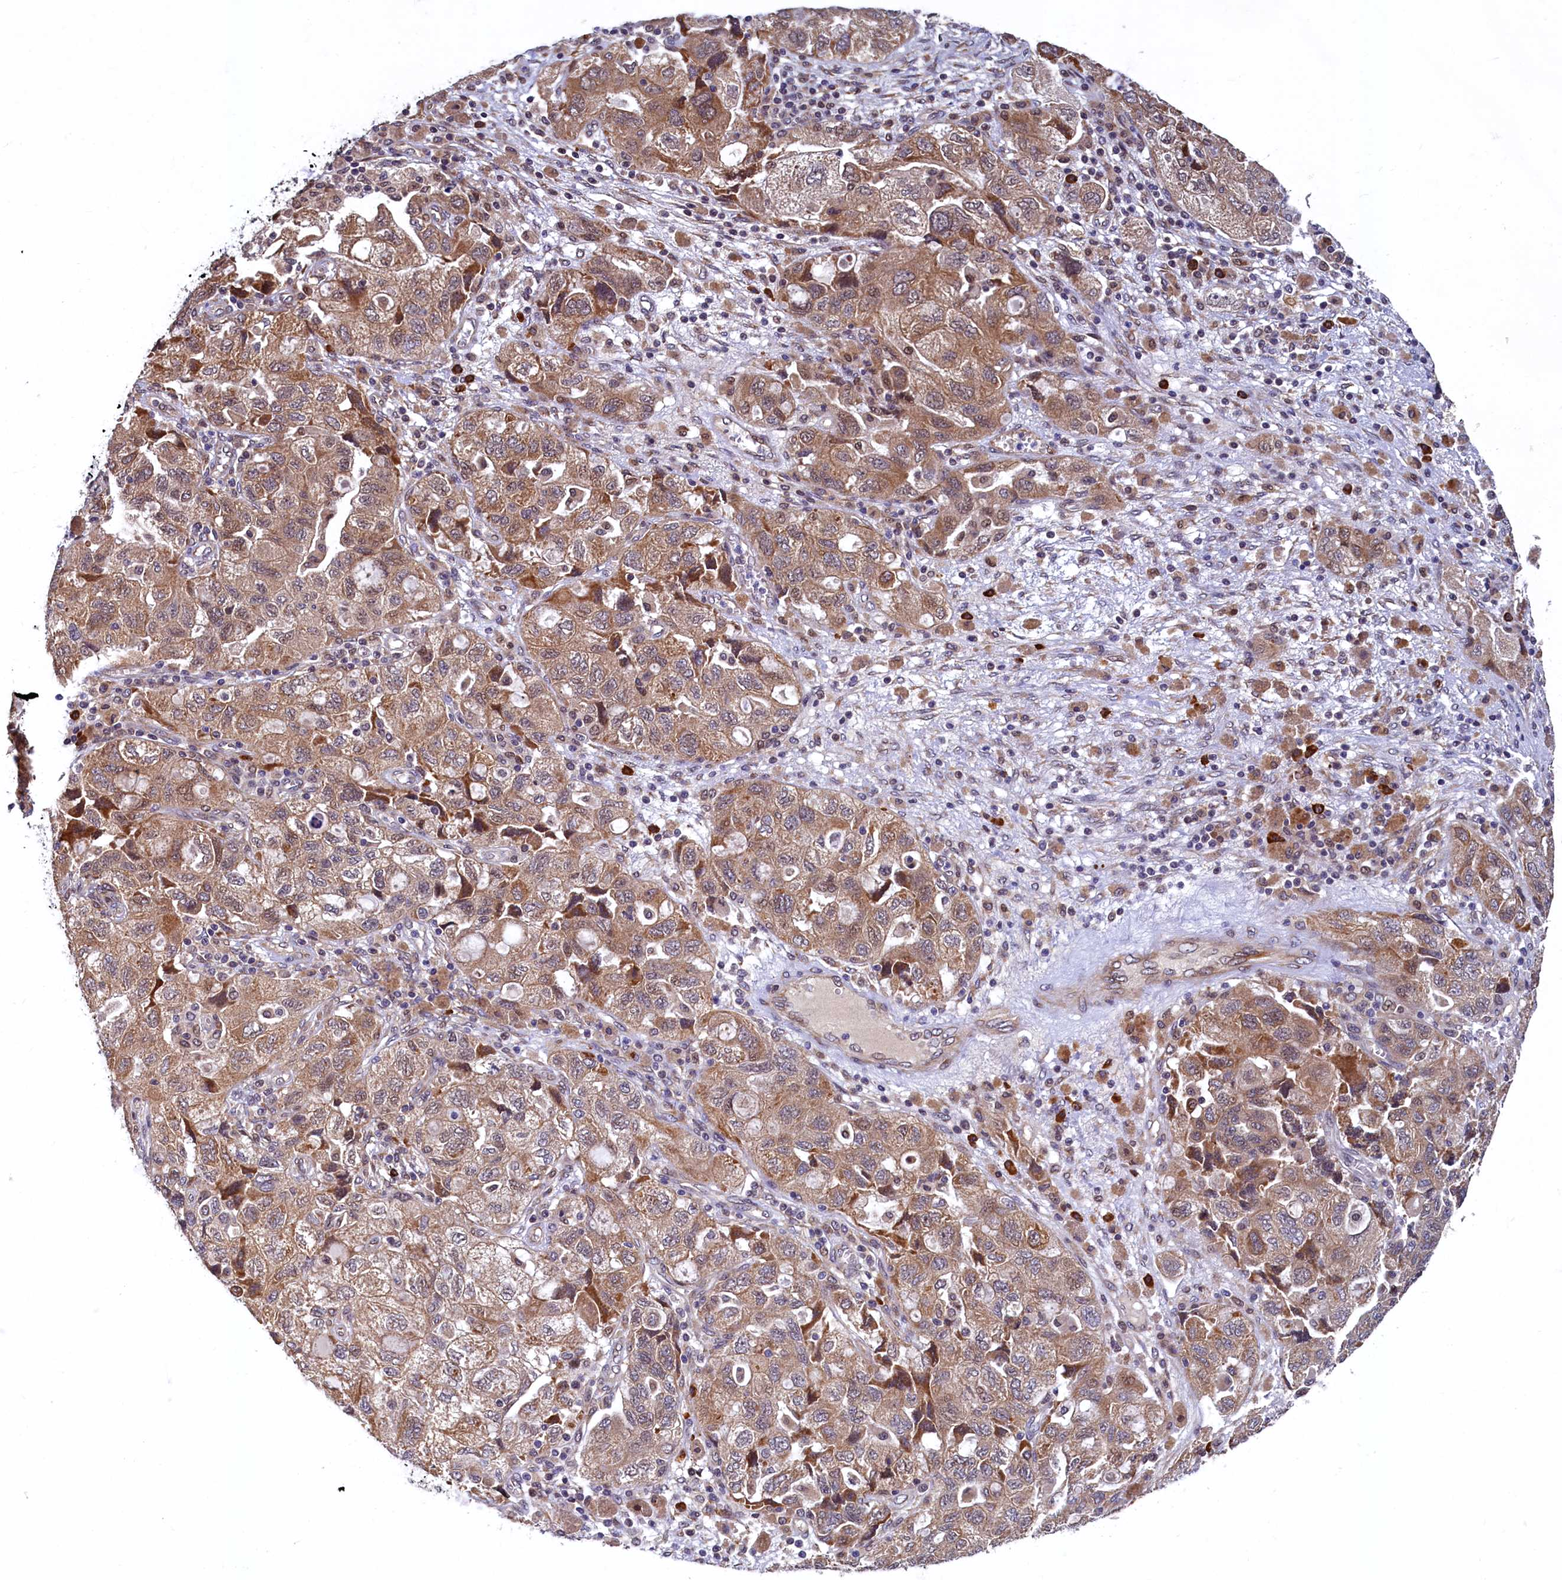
{"staining": {"intensity": "moderate", "quantity": ">75%", "location": "cytoplasmic/membranous"}, "tissue": "ovarian cancer", "cell_type": "Tumor cells", "image_type": "cancer", "snomed": [{"axis": "morphology", "description": "Carcinoma, NOS"}, {"axis": "morphology", "description": "Cystadenocarcinoma, serous, NOS"}, {"axis": "topography", "description": "Ovary"}], "caption": "IHC (DAB (3,3'-diaminobenzidine)) staining of human ovarian cancer (carcinoma) exhibits moderate cytoplasmic/membranous protein positivity in about >75% of tumor cells.", "gene": "SLC16A14", "patient": {"sex": "female", "age": 69}}